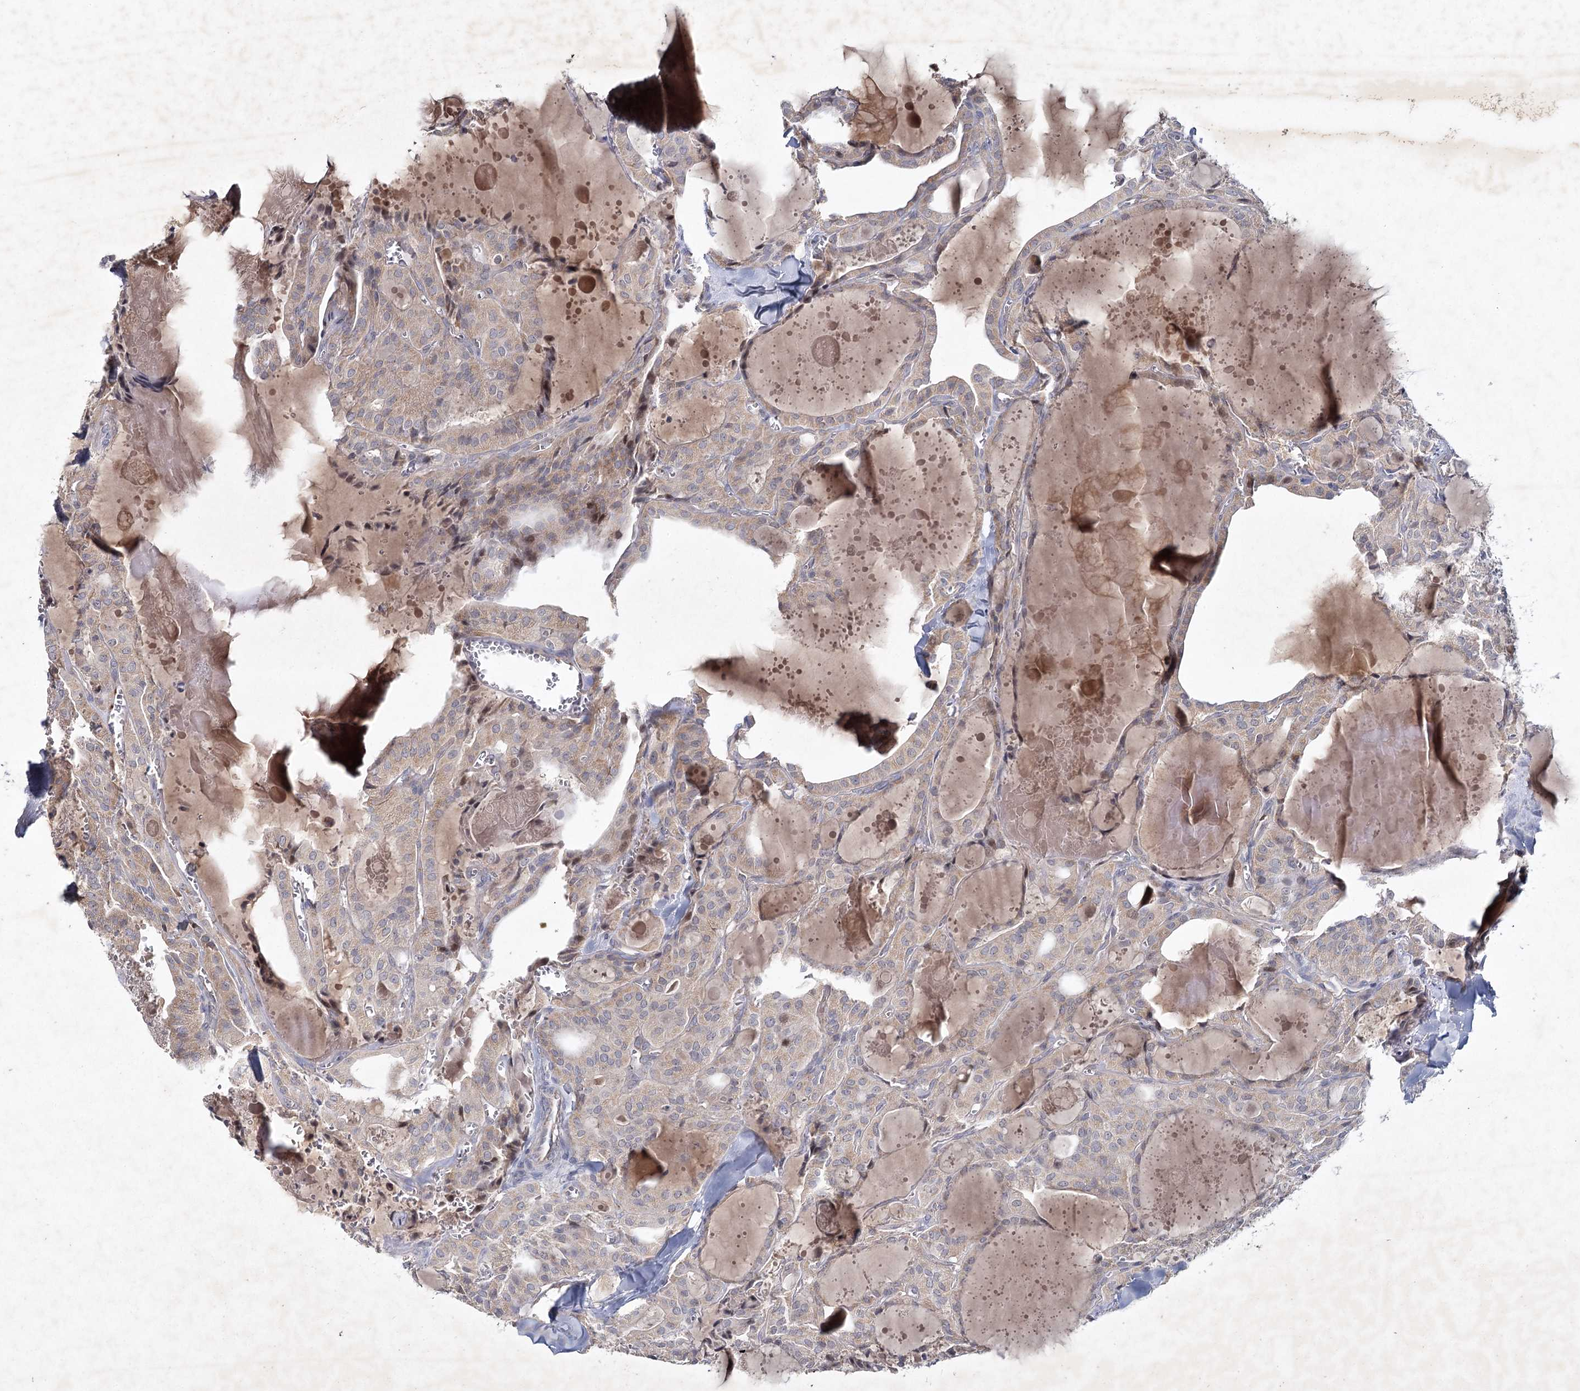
{"staining": {"intensity": "moderate", "quantity": "<25%", "location": "cytoplasmic/membranous"}, "tissue": "thyroid cancer", "cell_type": "Tumor cells", "image_type": "cancer", "snomed": [{"axis": "morphology", "description": "Papillary adenocarcinoma, NOS"}, {"axis": "topography", "description": "Thyroid gland"}], "caption": "Immunohistochemistry of thyroid papillary adenocarcinoma demonstrates low levels of moderate cytoplasmic/membranous staining in about <25% of tumor cells. The staining is performed using DAB (3,3'-diaminobenzidine) brown chromogen to label protein expression. The nuclei are counter-stained blue using hematoxylin.", "gene": "MRPL44", "patient": {"sex": "male", "age": 52}}